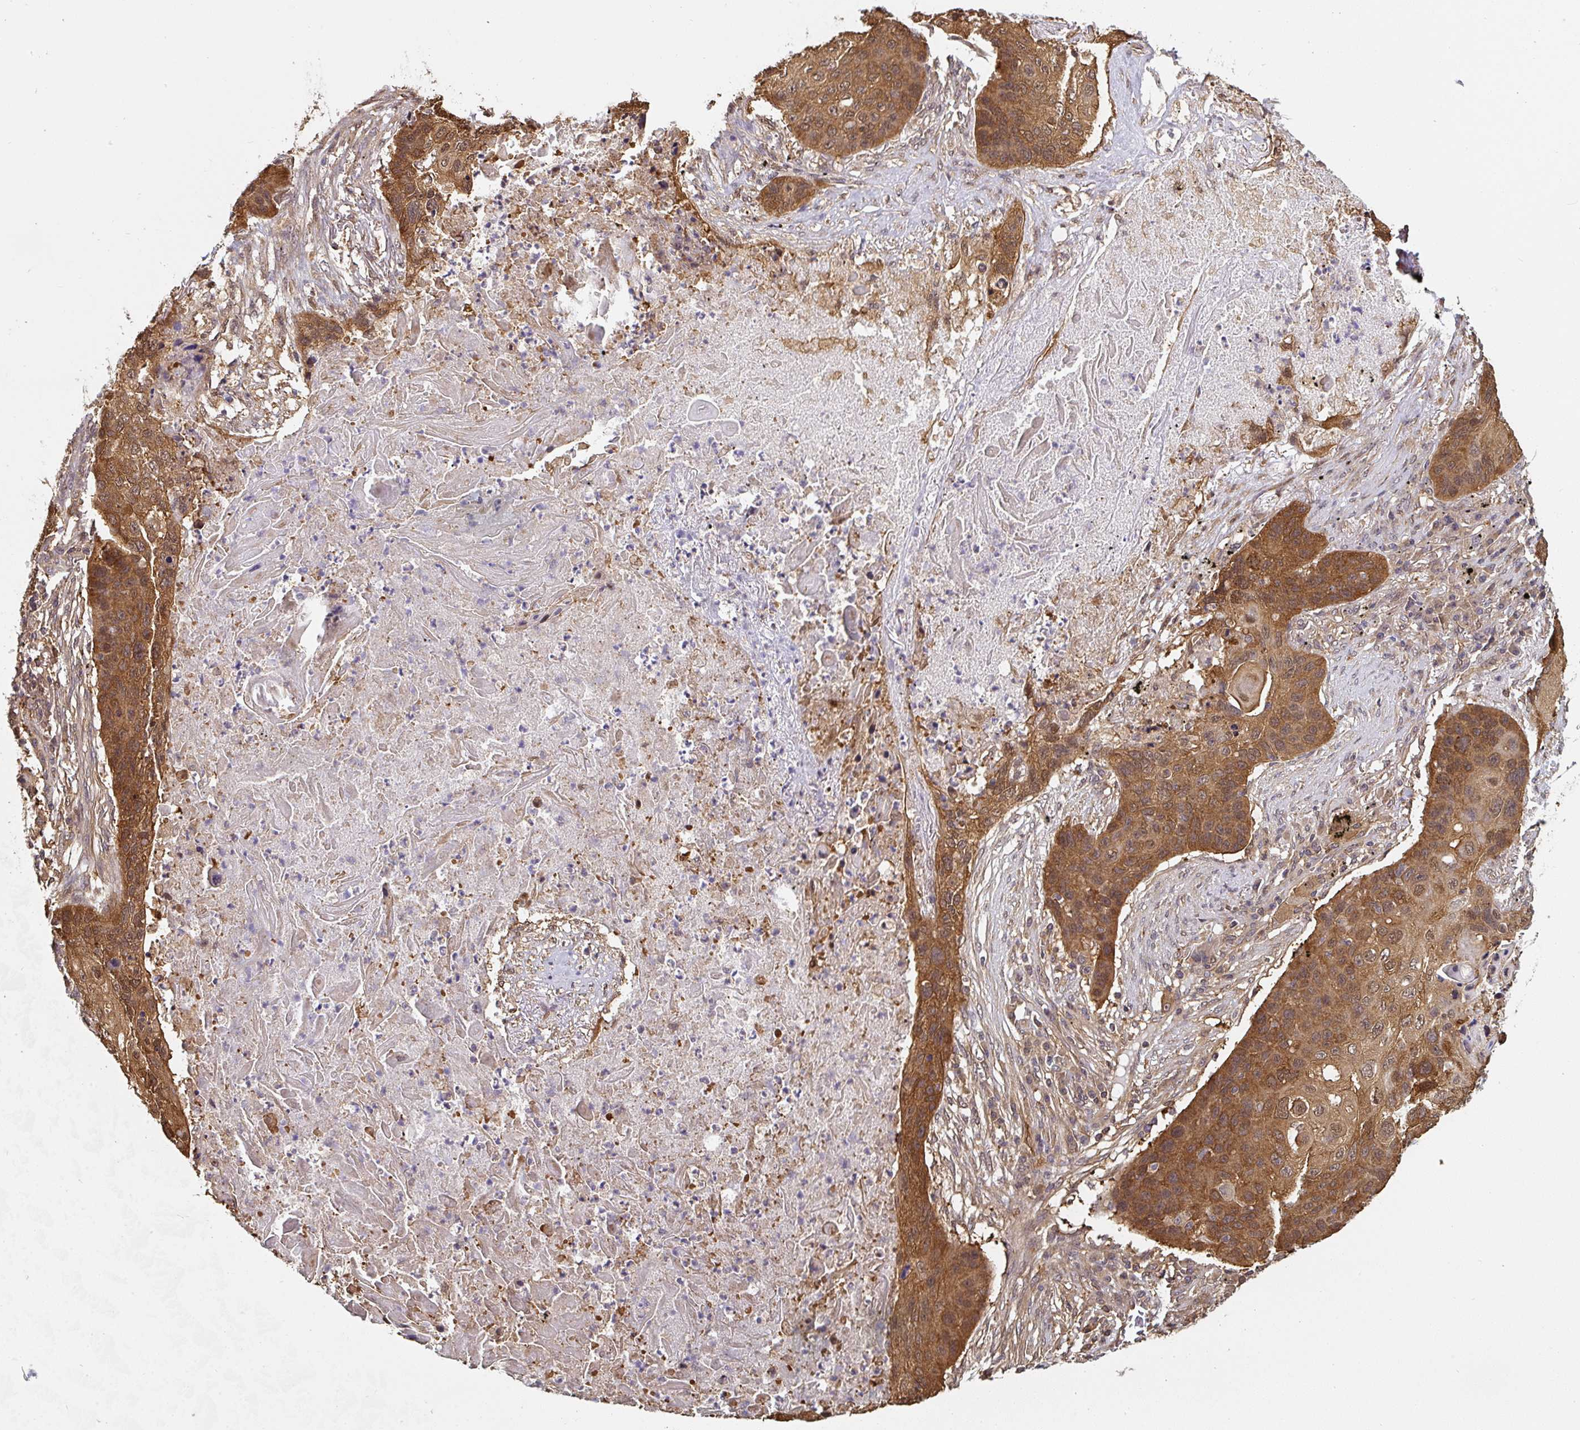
{"staining": {"intensity": "moderate", "quantity": ">75%", "location": "cytoplasmic/membranous,nuclear"}, "tissue": "lung cancer", "cell_type": "Tumor cells", "image_type": "cancer", "snomed": [{"axis": "morphology", "description": "Squamous cell carcinoma, NOS"}, {"axis": "topography", "description": "Lung"}], "caption": "Immunohistochemistry (IHC) of human lung cancer exhibits medium levels of moderate cytoplasmic/membranous and nuclear staining in approximately >75% of tumor cells.", "gene": "ST13", "patient": {"sex": "female", "age": 63}}